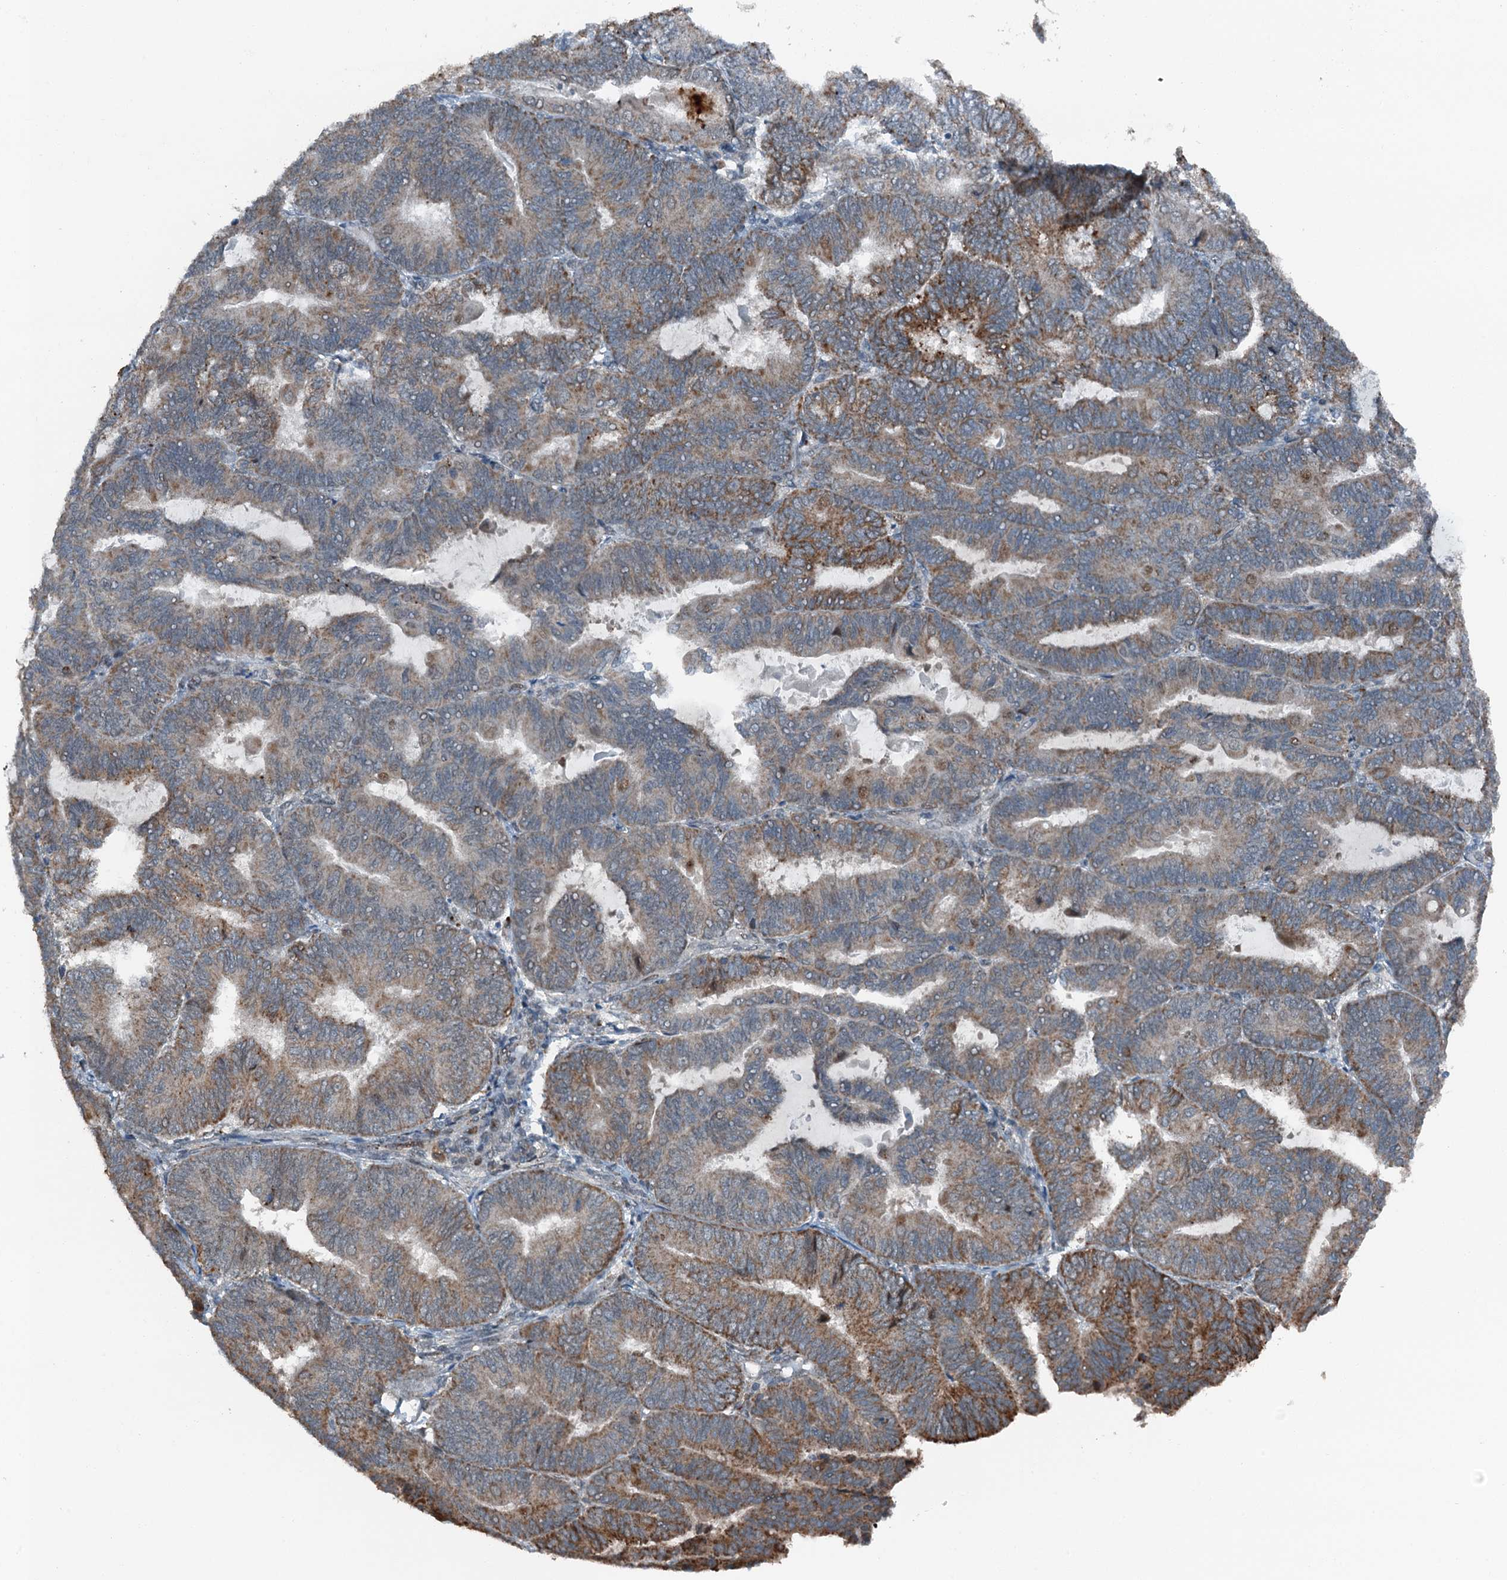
{"staining": {"intensity": "moderate", "quantity": "25%-75%", "location": "cytoplasmic/membranous"}, "tissue": "endometrial cancer", "cell_type": "Tumor cells", "image_type": "cancer", "snomed": [{"axis": "morphology", "description": "Adenocarcinoma, NOS"}, {"axis": "topography", "description": "Endometrium"}], "caption": "Endometrial cancer stained with a protein marker displays moderate staining in tumor cells.", "gene": "BMERB1", "patient": {"sex": "female", "age": 81}}